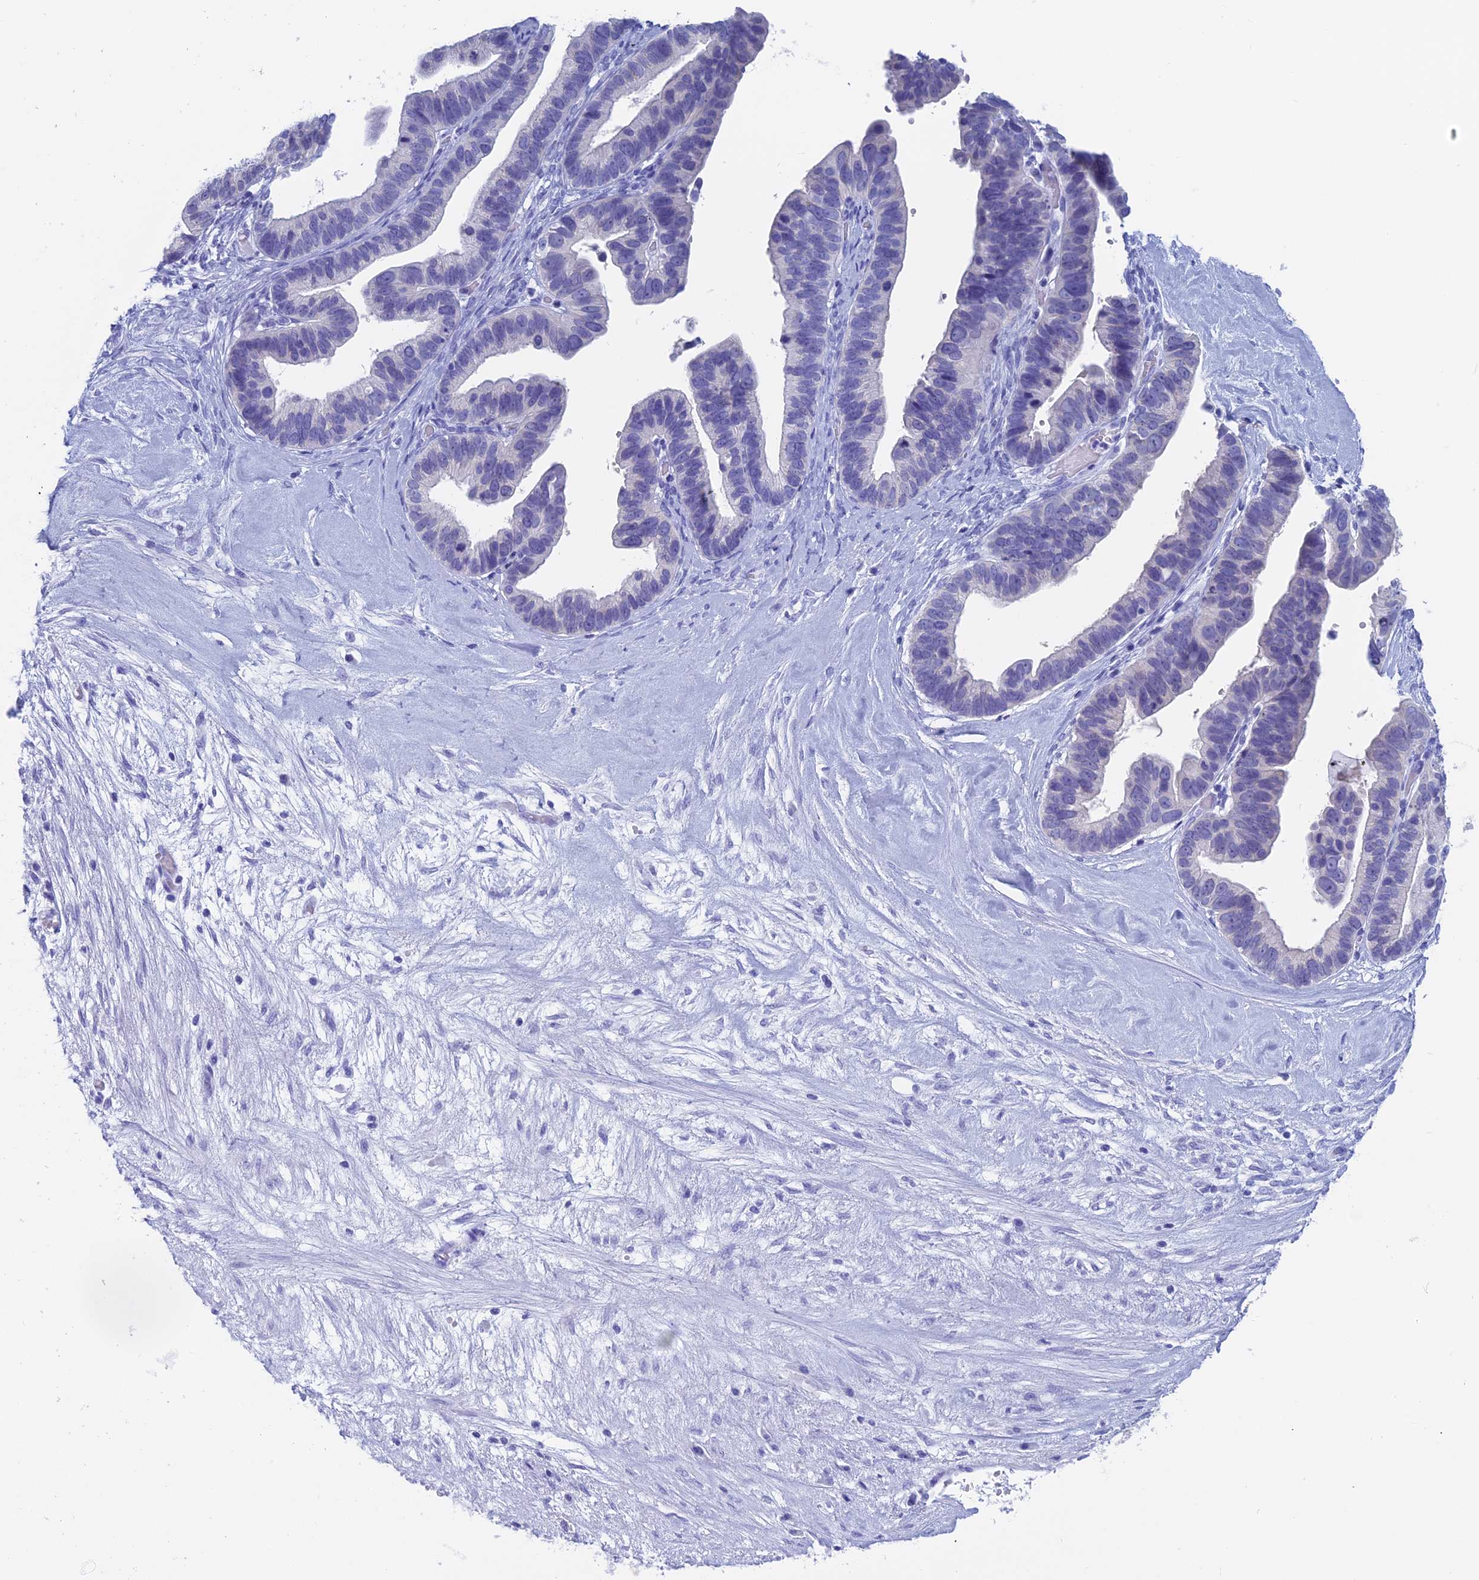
{"staining": {"intensity": "negative", "quantity": "none", "location": "none"}, "tissue": "ovarian cancer", "cell_type": "Tumor cells", "image_type": "cancer", "snomed": [{"axis": "morphology", "description": "Cystadenocarcinoma, serous, NOS"}, {"axis": "topography", "description": "Ovary"}], "caption": "Tumor cells show no significant protein expression in ovarian cancer (serous cystadenocarcinoma).", "gene": "CAPS", "patient": {"sex": "female", "age": 56}}